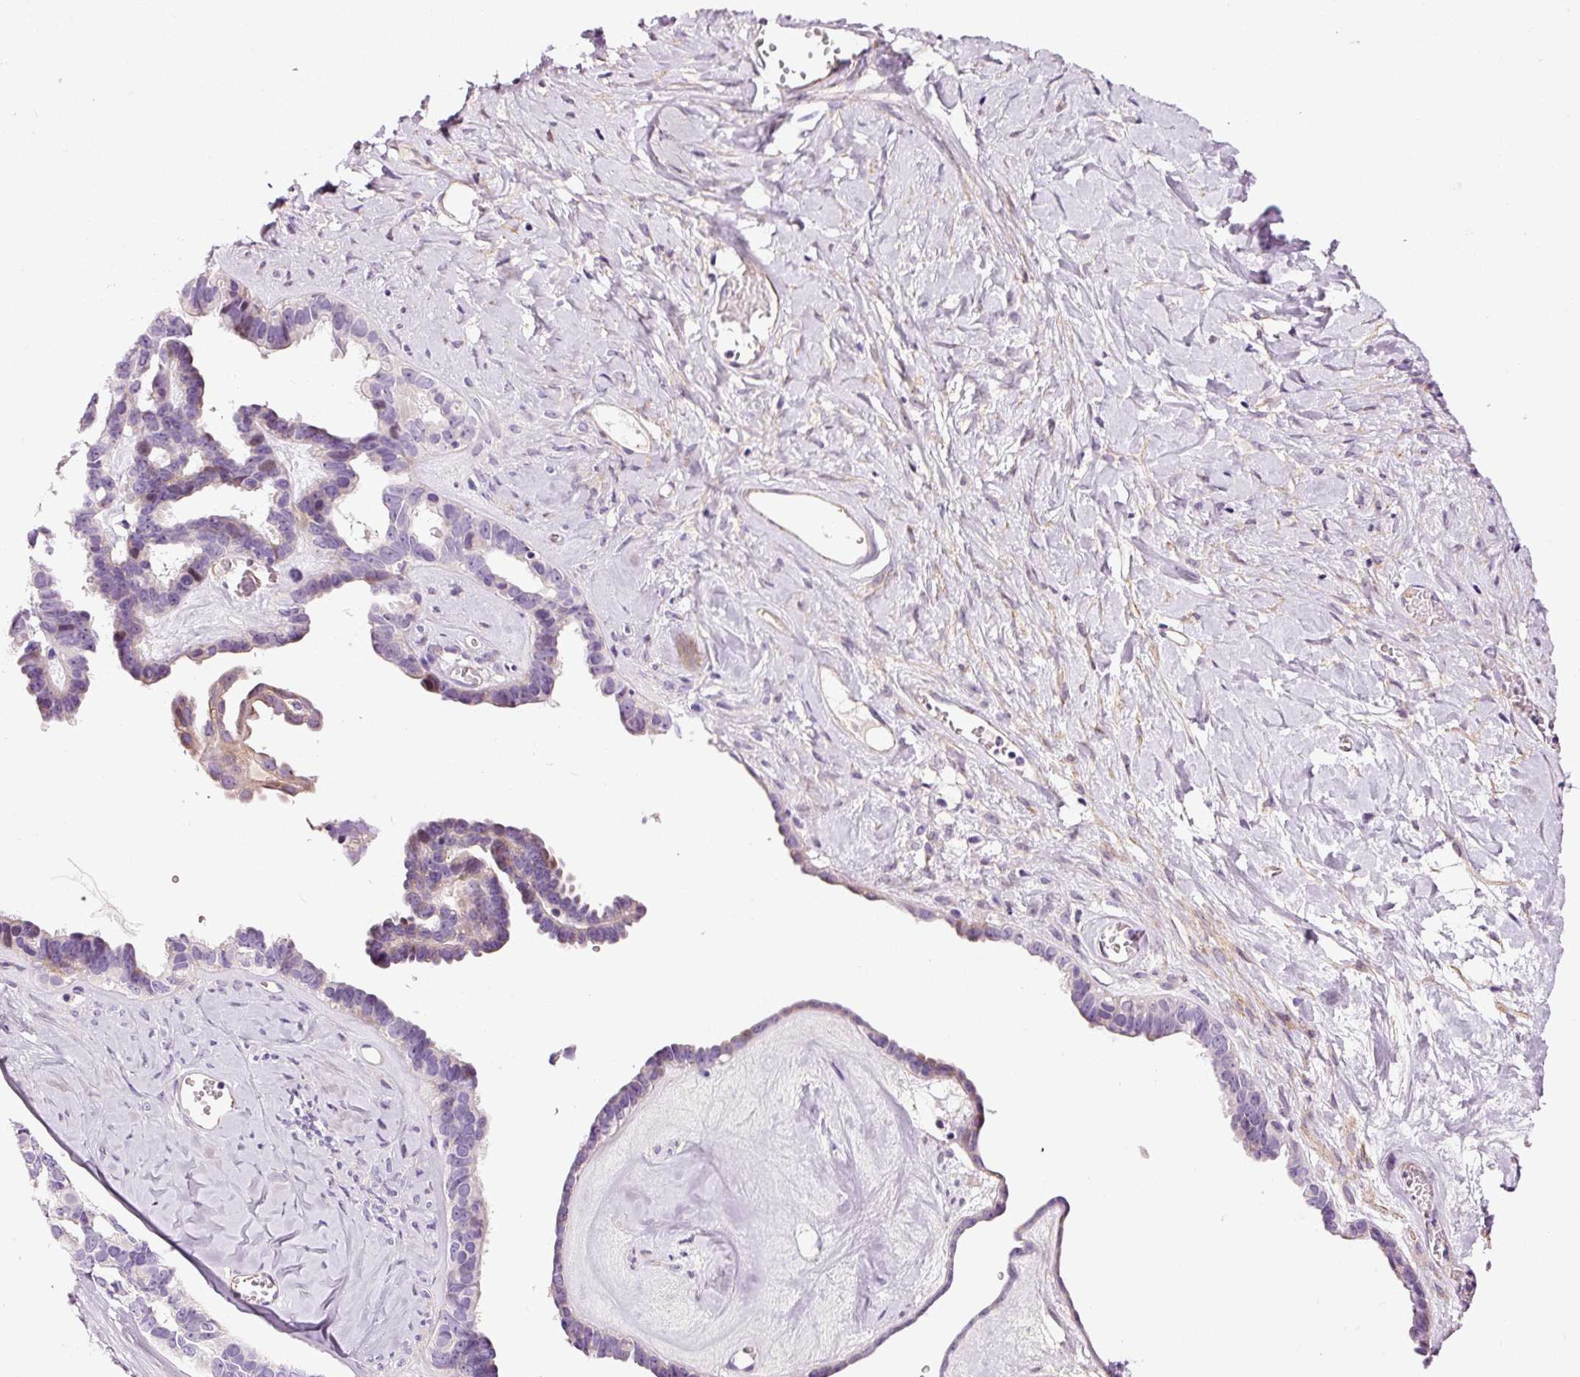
{"staining": {"intensity": "negative", "quantity": "none", "location": "none"}, "tissue": "ovarian cancer", "cell_type": "Tumor cells", "image_type": "cancer", "snomed": [{"axis": "morphology", "description": "Cystadenocarcinoma, serous, NOS"}, {"axis": "topography", "description": "Ovary"}], "caption": "The immunohistochemistry photomicrograph has no significant staining in tumor cells of ovarian cancer (serous cystadenocarcinoma) tissue. (DAB (3,3'-diaminobenzidine) IHC, high magnification).", "gene": "ANKRD20A1", "patient": {"sex": "female", "age": 69}}